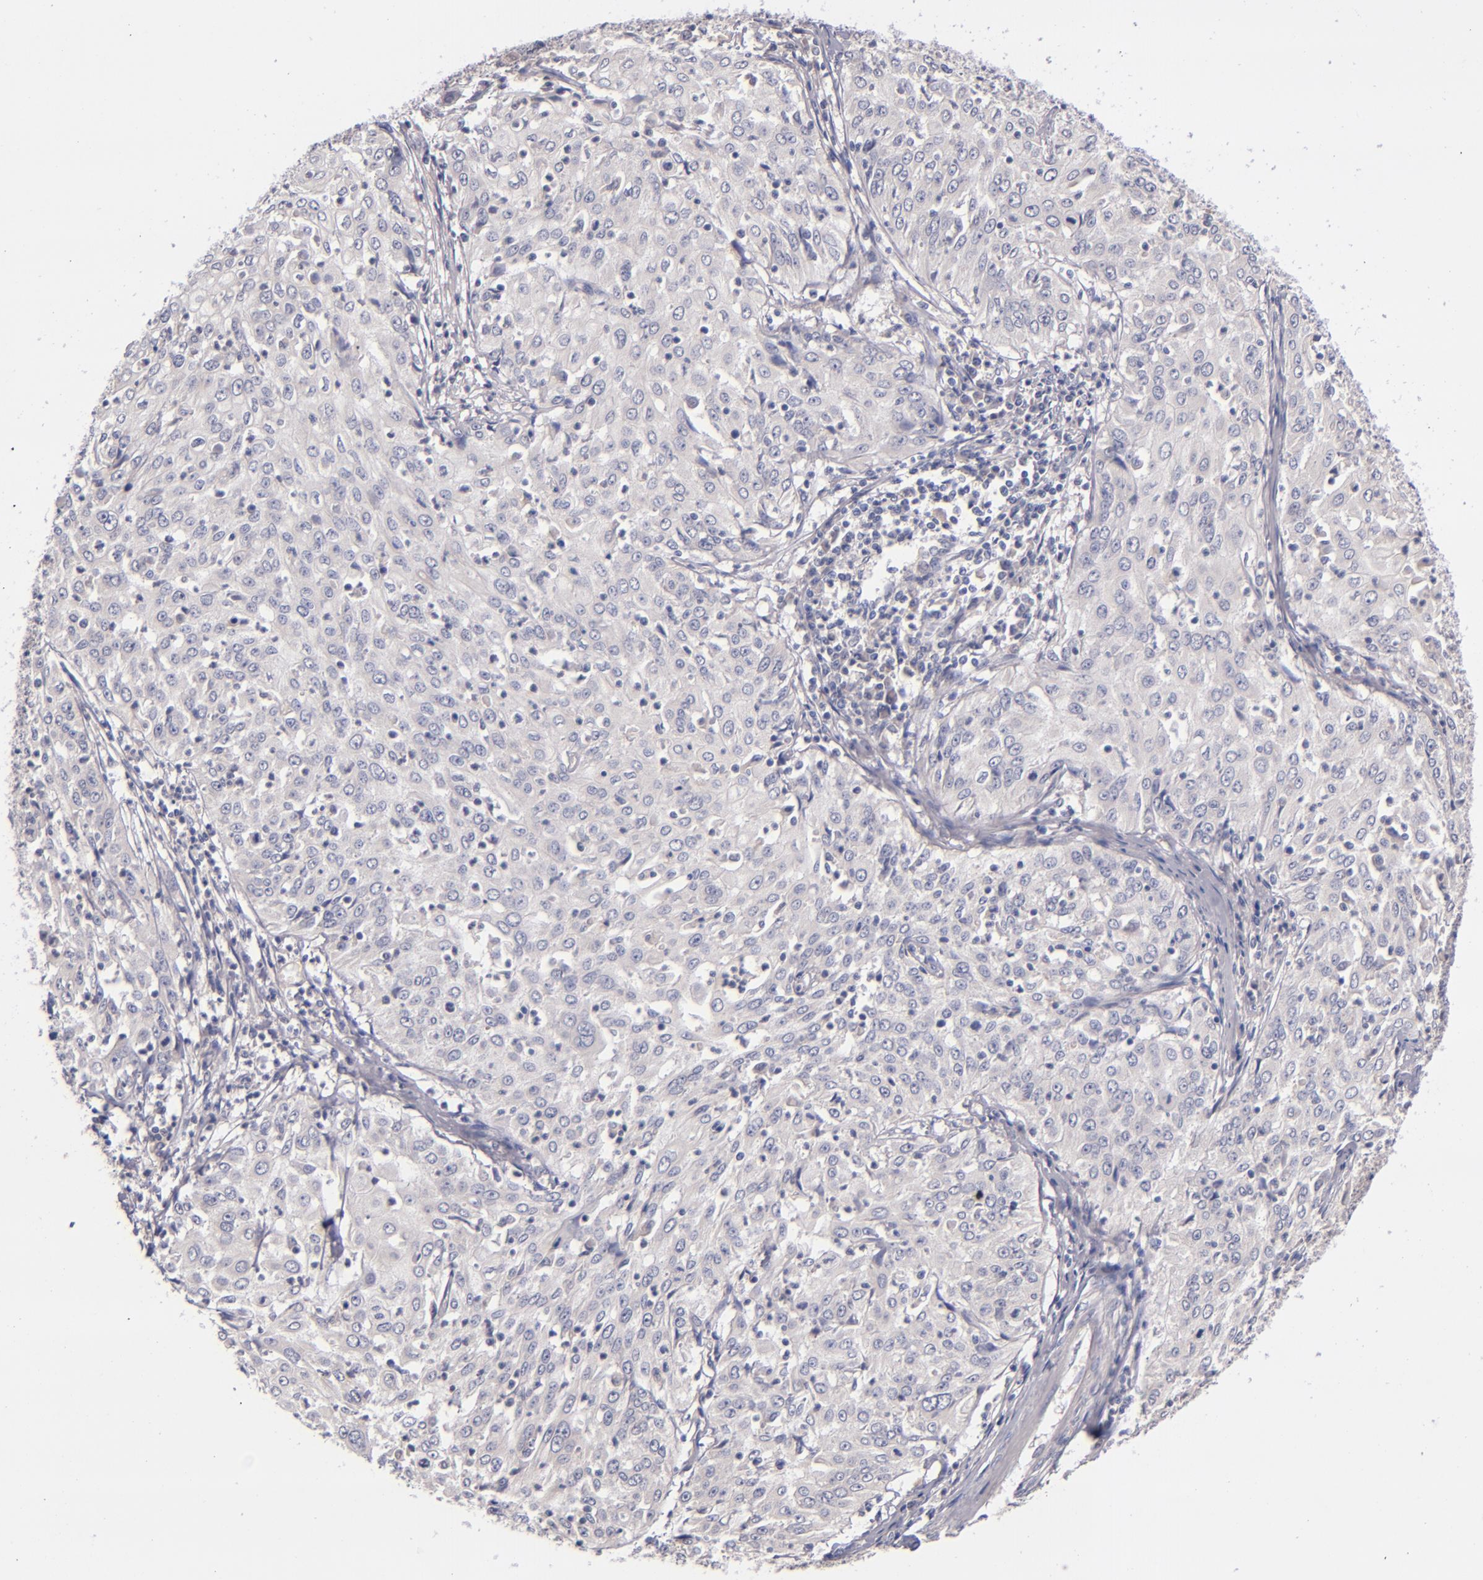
{"staining": {"intensity": "negative", "quantity": "none", "location": "none"}, "tissue": "cervical cancer", "cell_type": "Tumor cells", "image_type": "cancer", "snomed": [{"axis": "morphology", "description": "Squamous cell carcinoma, NOS"}, {"axis": "topography", "description": "Cervix"}], "caption": "A micrograph of cervical cancer stained for a protein demonstrates no brown staining in tumor cells.", "gene": "TSC2", "patient": {"sex": "female", "age": 39}}